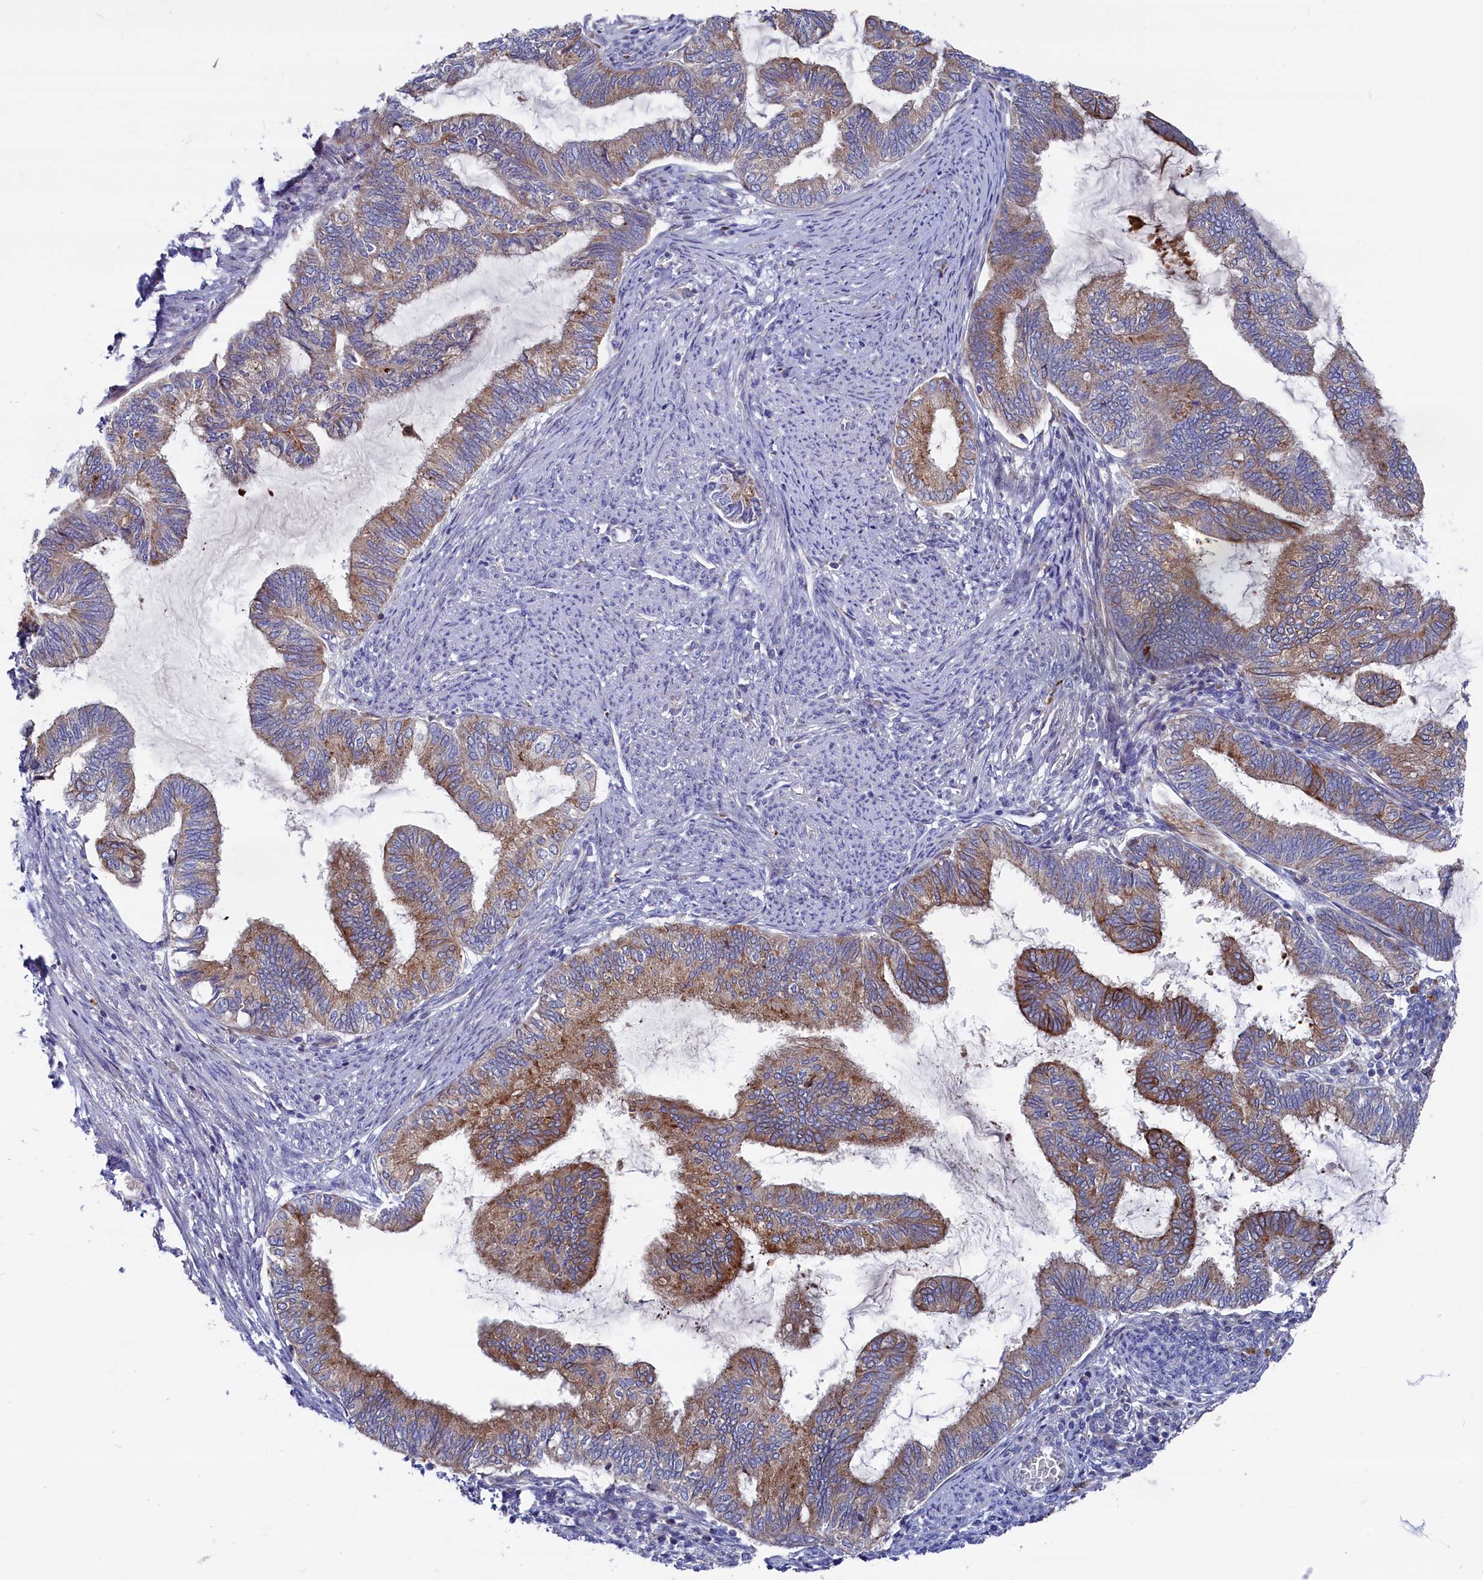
{"staining": {"intensity": "moderate", "quantity": ">75%", "location": "cytoplasmic/membranous"}, "tissue": "endometrial cancer", "cell_type": "Tumor cells", "image_type": "cancer", "snomed": [{"axis": "morphology", "description": "Adenocarcinoma, NOS"}, {"axis": "topography", "description": "Endometrium"}], "caption": "A micrograph showing moderate cytoplasmic/membranous staining in about >75% of tumor cells in adenocarcinoma (endometrial), as visualized by brown immunohistochemical staining.", "gene": "NUDT7", "patient": {"sex": "female", "age": 86}}